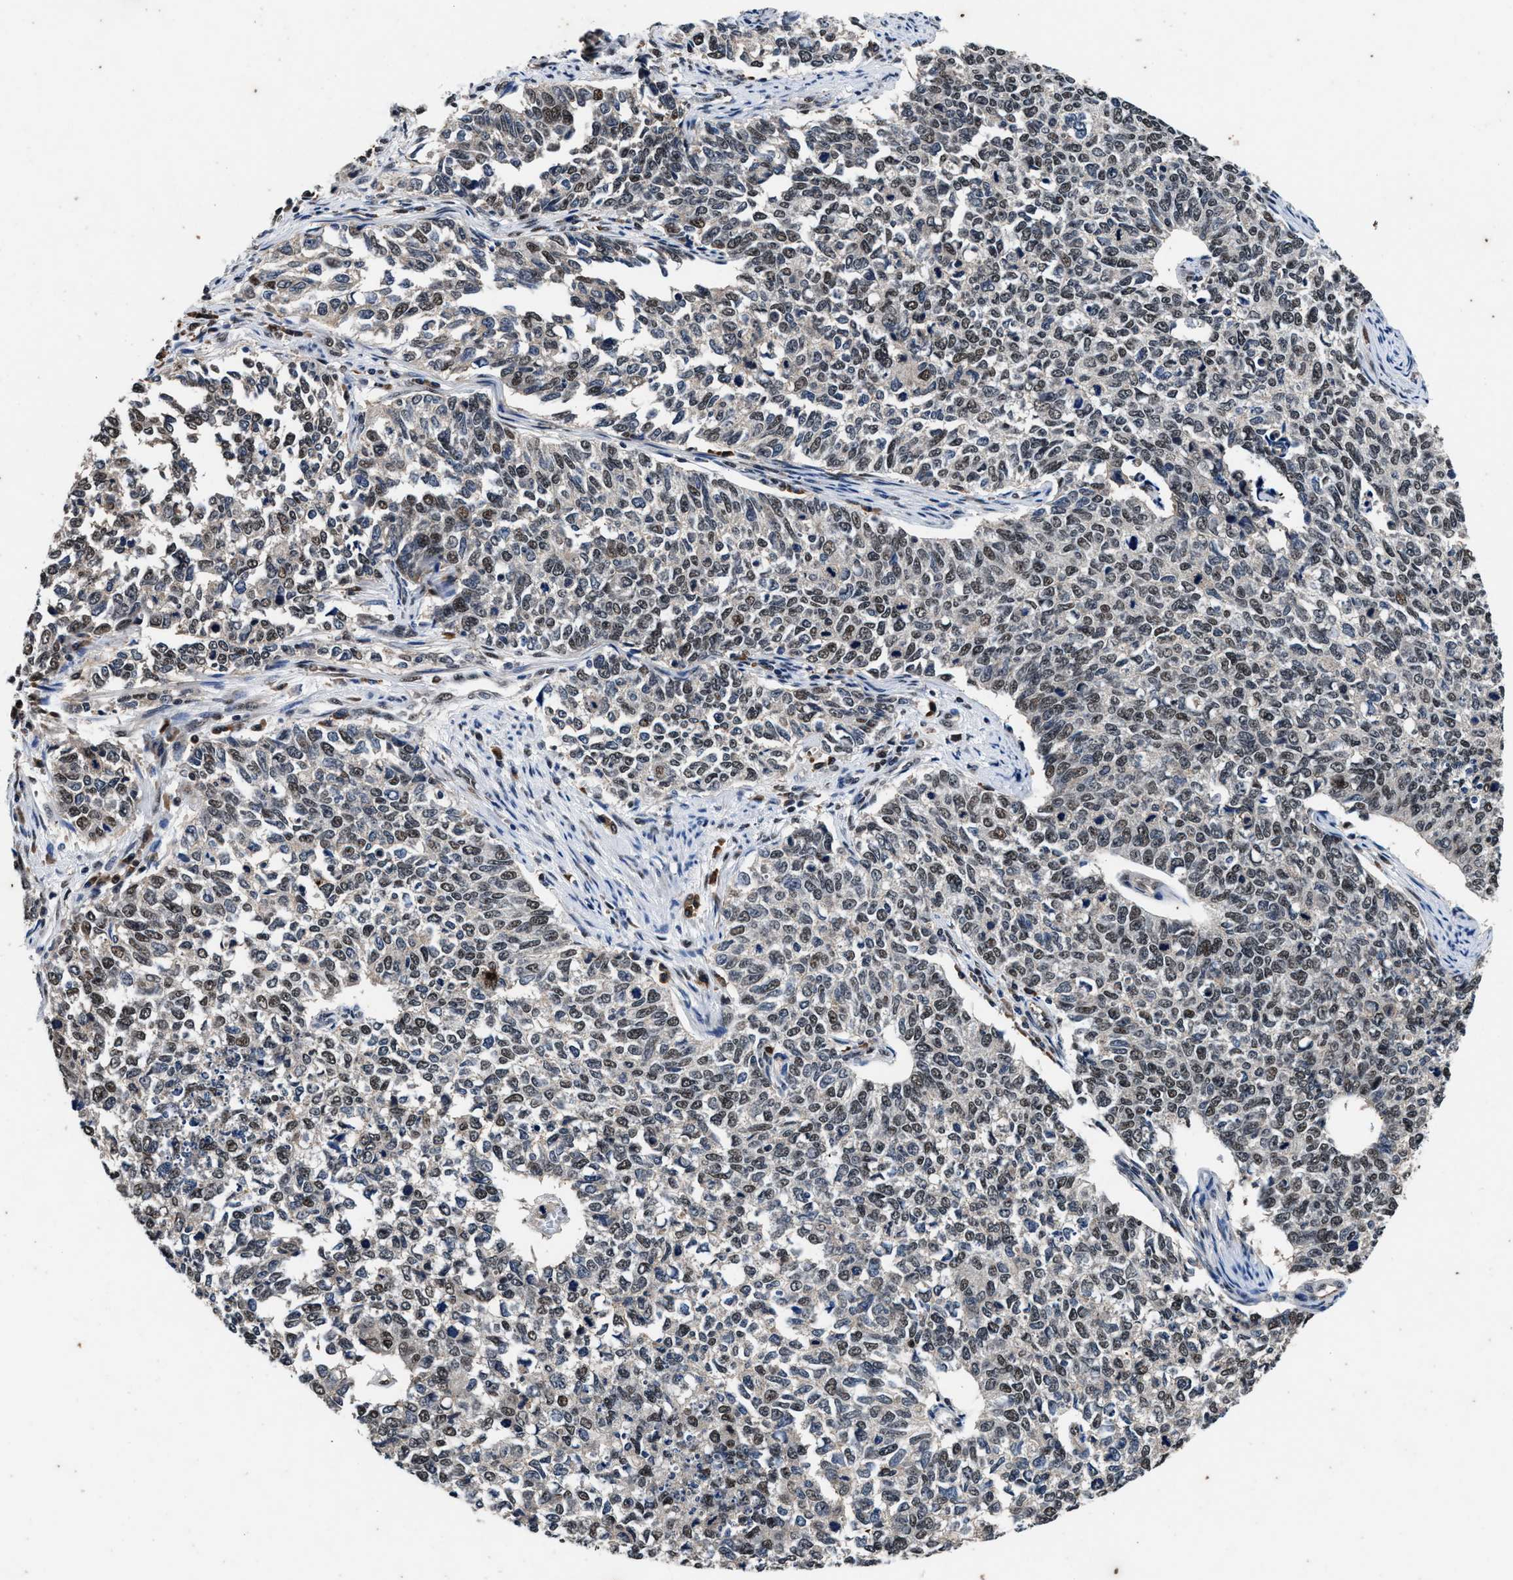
{"staining": {"intensity": "weak", "quantity": ">75%", "location": "nuclear"}, "tissue": "cervical cancer", "cell_type": "Tumor cells", "image_type": "cancer", "snomed": [{"axis": "morphology", "description": "Squamous cell carcinoma, NOS"}, {"axis": "topography", "description": "Cervix"}], "caption": "The photomicrograph reveals a brown stain indicating the presence of a protein in the nuclear of tumor cells in cervical cancer. Immunohistochemistry (ihc) stains the protein of interest in brown and the nuclei are stained blue.", "gene": "USP16", "patient": {"sex": "female", "age": 63}}